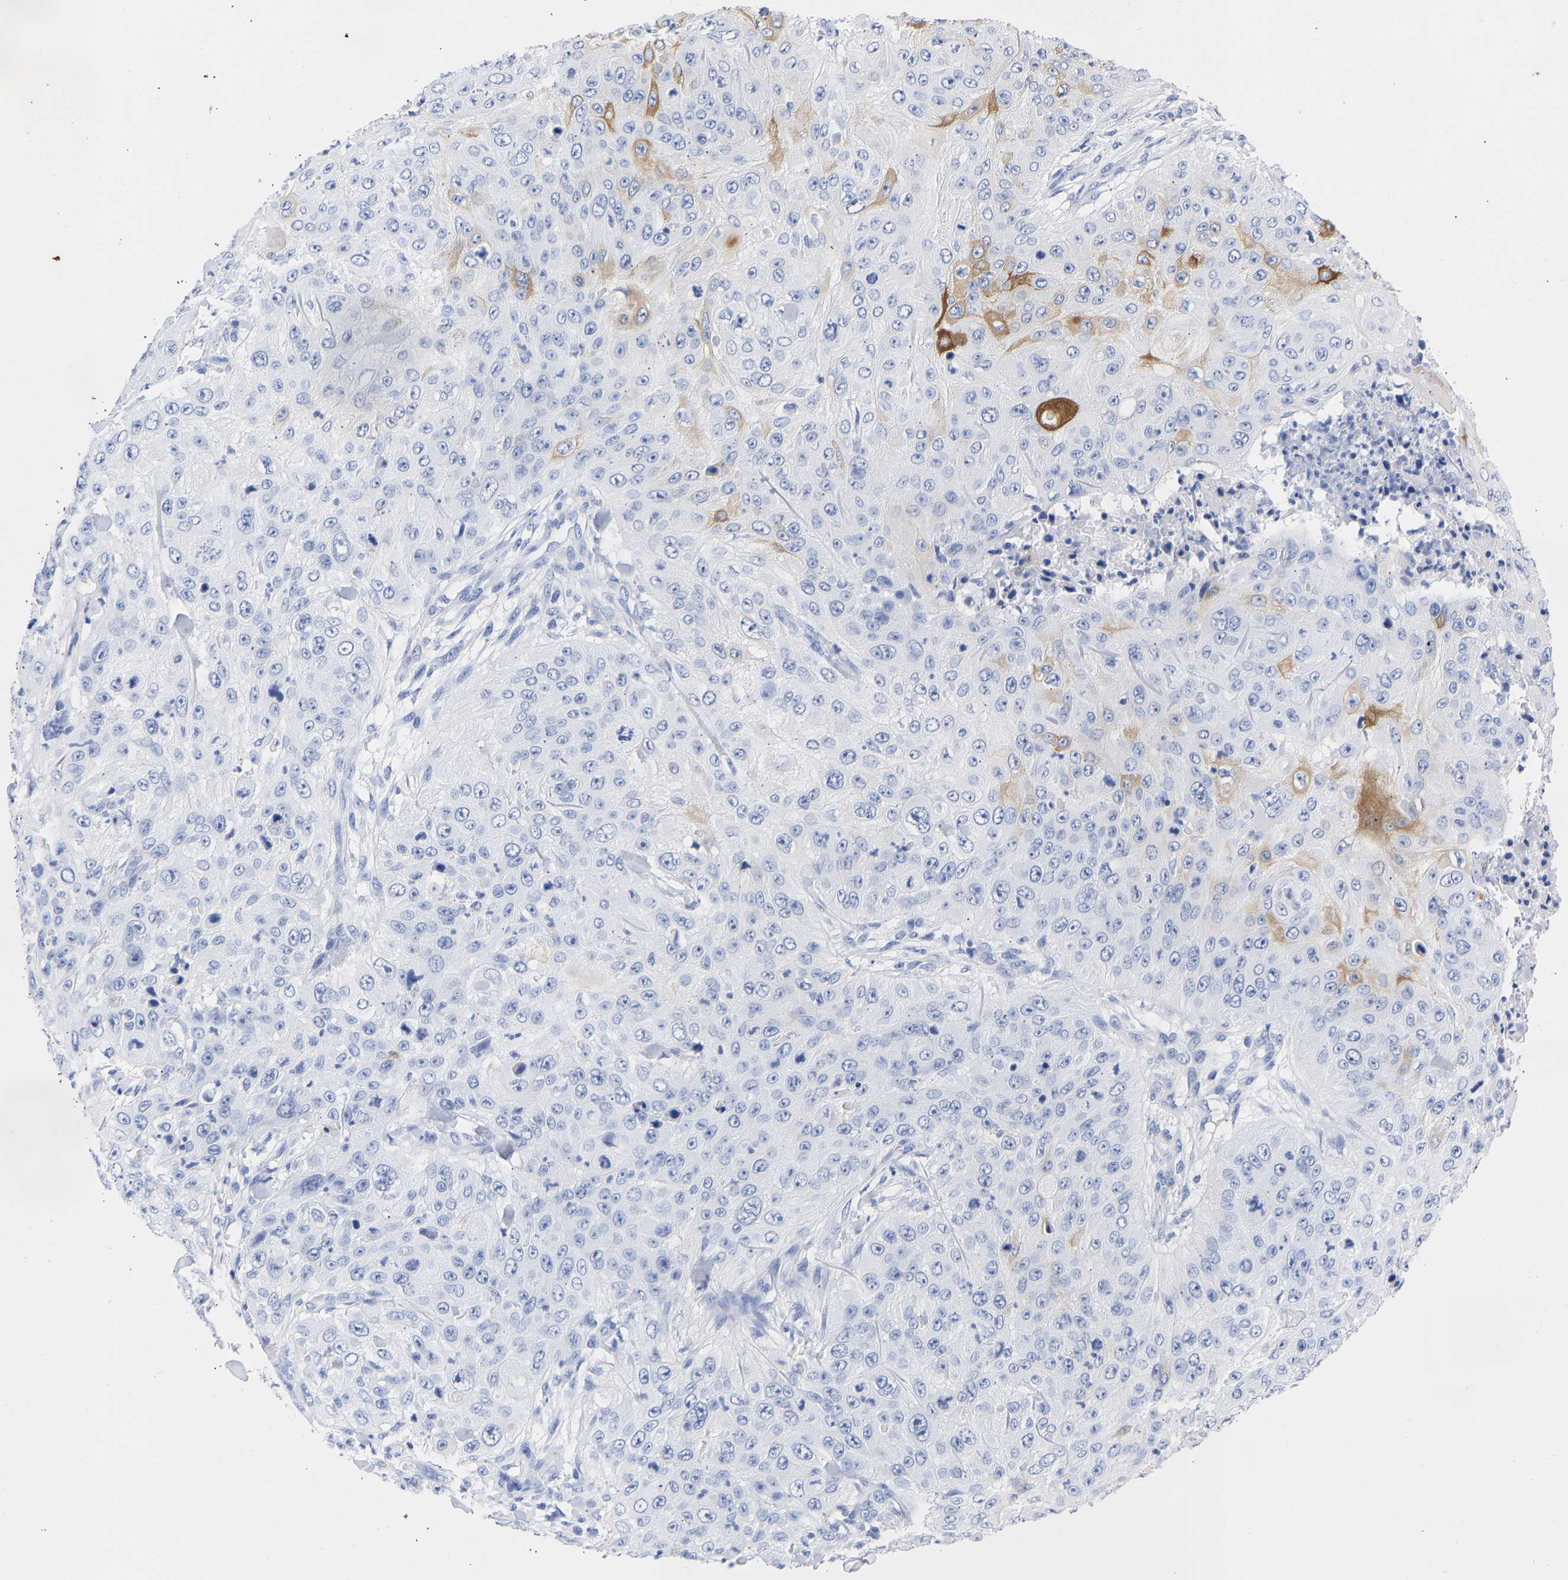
{"staining": {"intensity": "moderate", "quantity": "<25%", "location": "cytoplasmic/membranous"}, "tissue": "skin cancer", "cell_type": "Tumor cells", "image_type": "cancer", "snomed": [{"axis": "morphology", "description": "Squamous cell carcinoma, NOS"}, {"axis": "topography", "description": "Skin"}], "caption": "A micrograph of human skin cancer stained for a protein reveals moderate cytoplasmic/membranous brown staining in tumor cells.", "gene": "KRT1", "patient": {"sex": "female", "age": 80}}